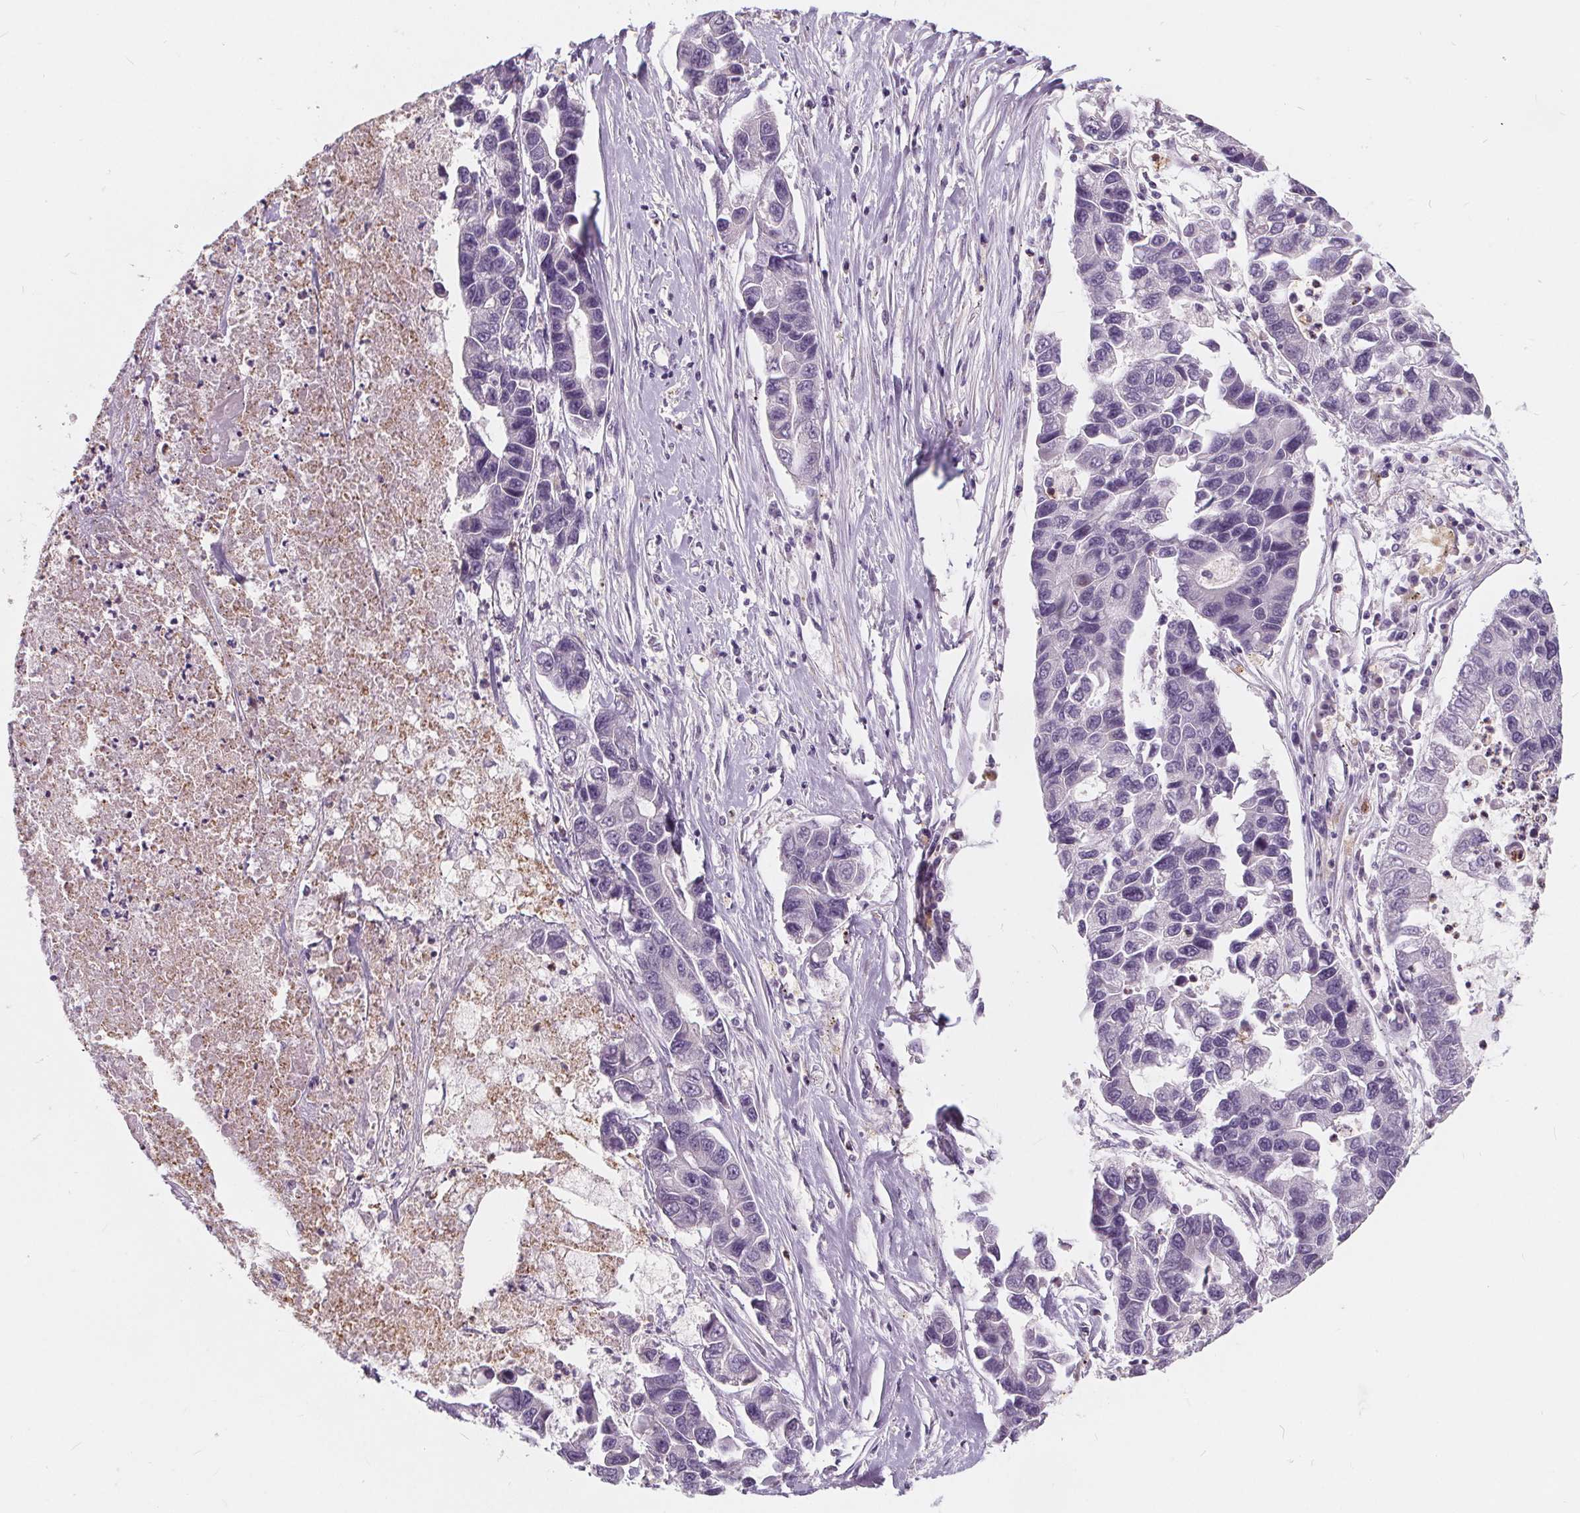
{"staining": {"intensity": "negative", "quantity": "none", "location": "none"}, "tissue": "lung cancer", "cell_type": "Tumor cells", "image_type": "cancer", "snomed": [{"axis": "morphology", "description": "Adenocarcinoma, NOS"}, {"axis": "topography", "description": "Bronchus"}, {"axis": "topography", "description": "Lung"}], "caption": "Immunohistochemical staining of human lung cancer (adenocarcinoma) reveals no significant expression in tumor cells.", "gene": "HAAO", "patient": {"sex": "female", "age": 51}}